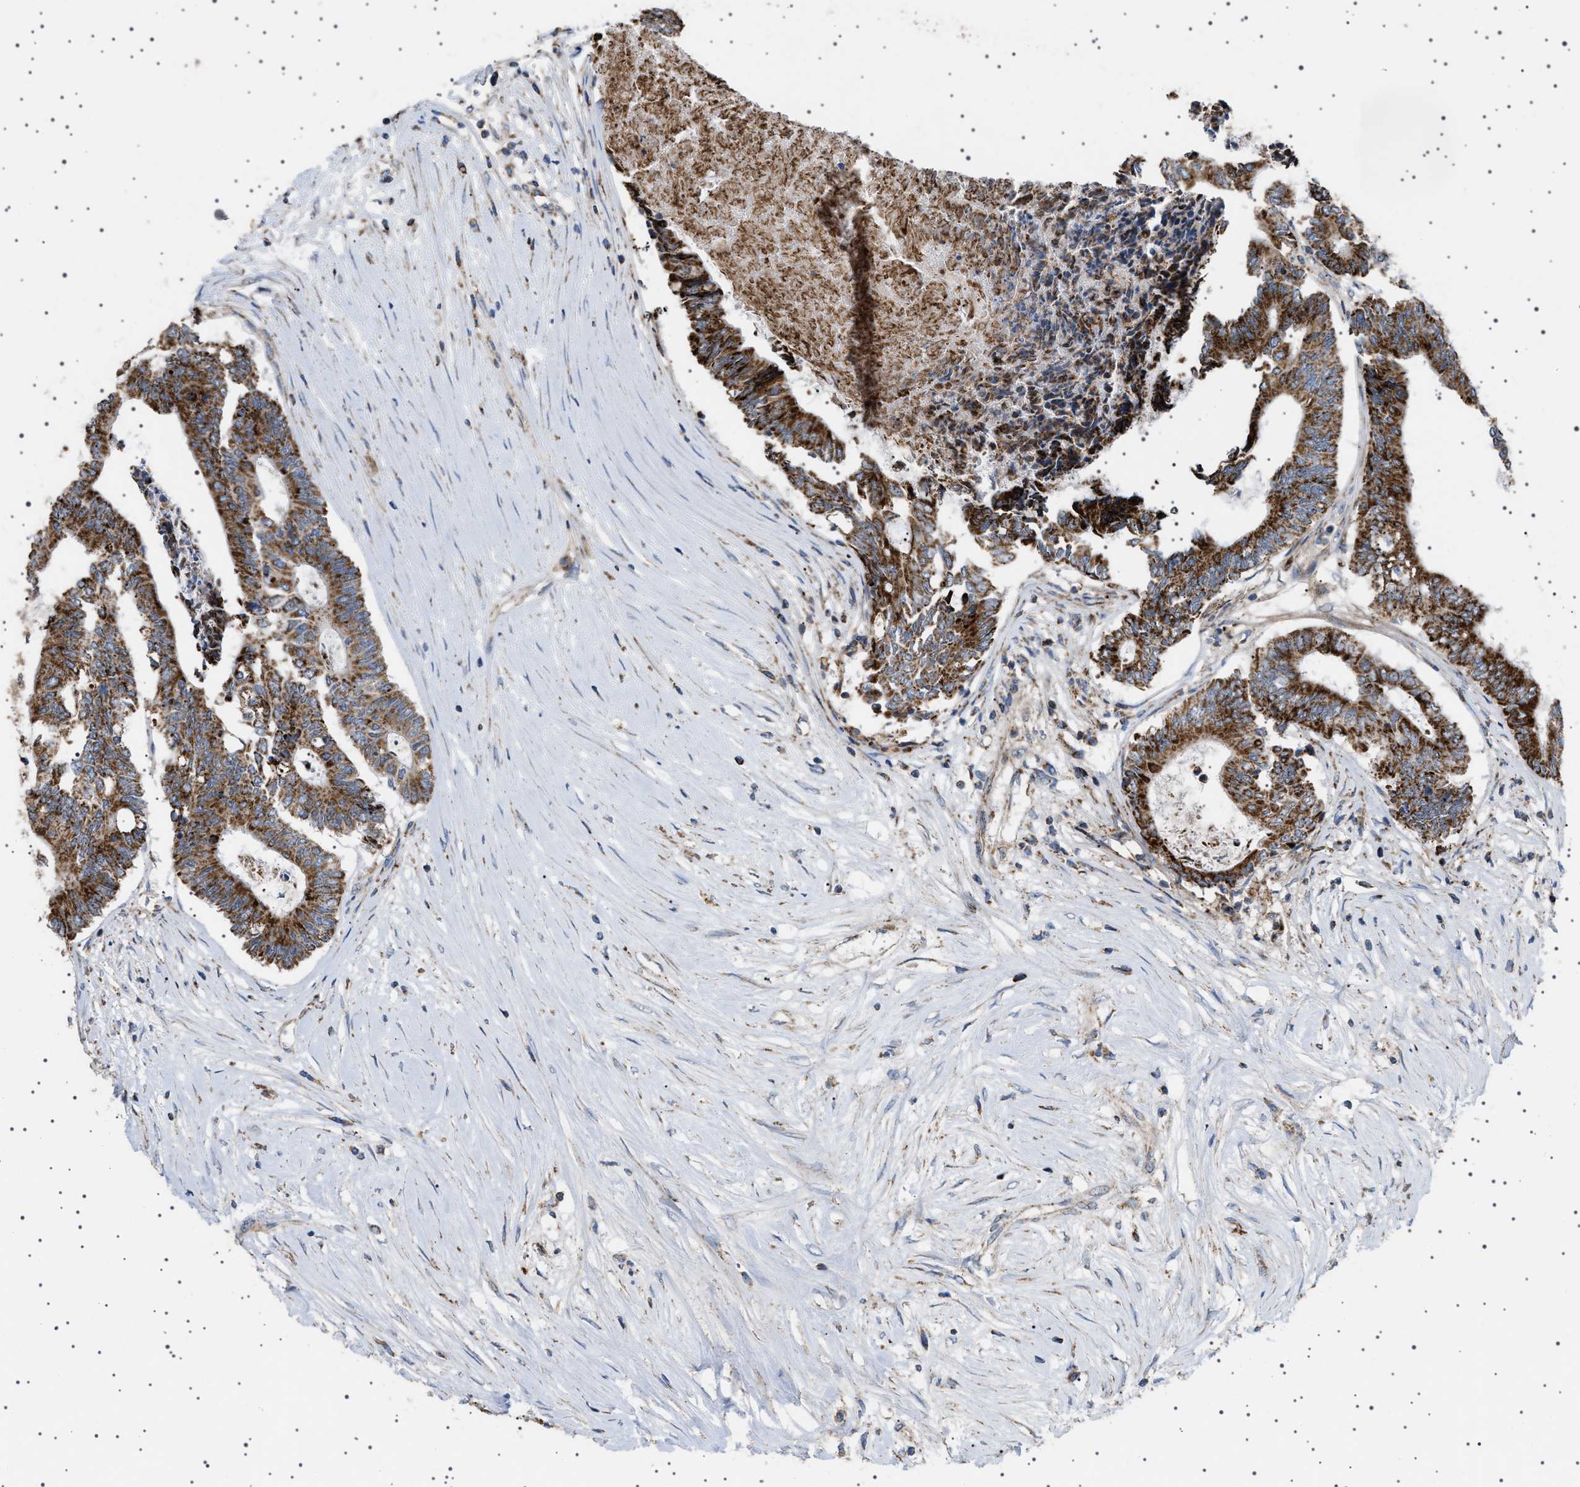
{"staining": {"intensity": "strong", "quantity": ">75%", "location": "cytoplasmic/membranous"}, "tissue": "colorectal cancer", "cell_type": "Tumor cells", "image_type": "cancer", "snomed": [{"axis": "morphology", "description": "Adenocarcinoma, NOS"}, {"axis": "topography", "description": "Rectum"}], "caption": "Colorectal cancer (adenocarcinoma) stained with a protein marker displays strong staining in tumor cells.", "gene": "UBXN8", "patient": {"sex": "male", "age": 63}}